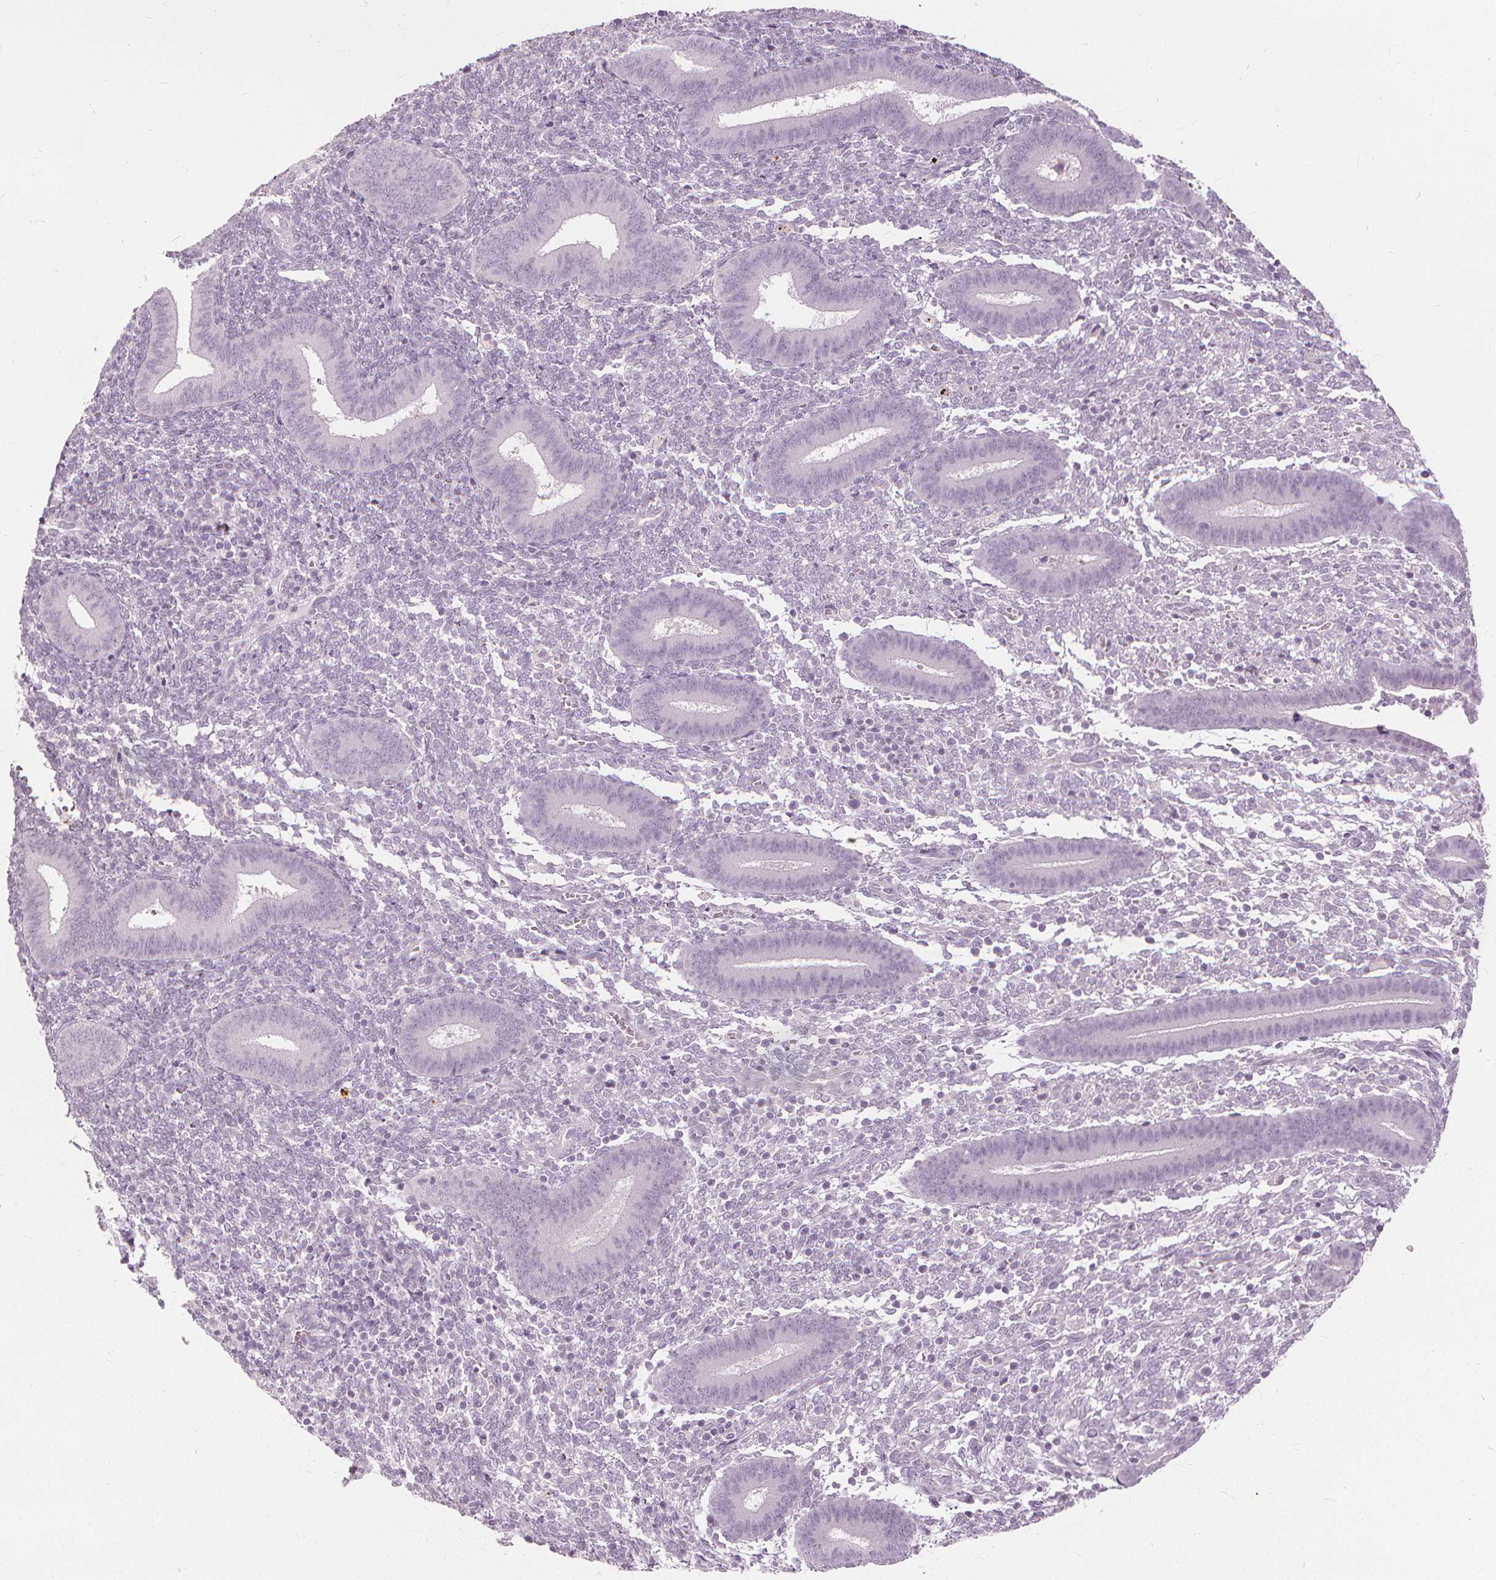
{"staining": {"intensity": "negative", "quantity": "none", "location": "none"}, "tissue": "endometrium", "cell_type": "Cells in endometrial stroma", "image_type": "normal", "snomed": [{"axis": "morphology", "description": "Normal tissue, NOS"}, {"axis": "topography", "description": "Endometrium"}], "caption": "This is an IHC photomicrograph of normal endometrium. There is no expression in cells in endometrial stroma.", "gene": "SFTPD", "patient": {"sex": "female", "age": 25}}